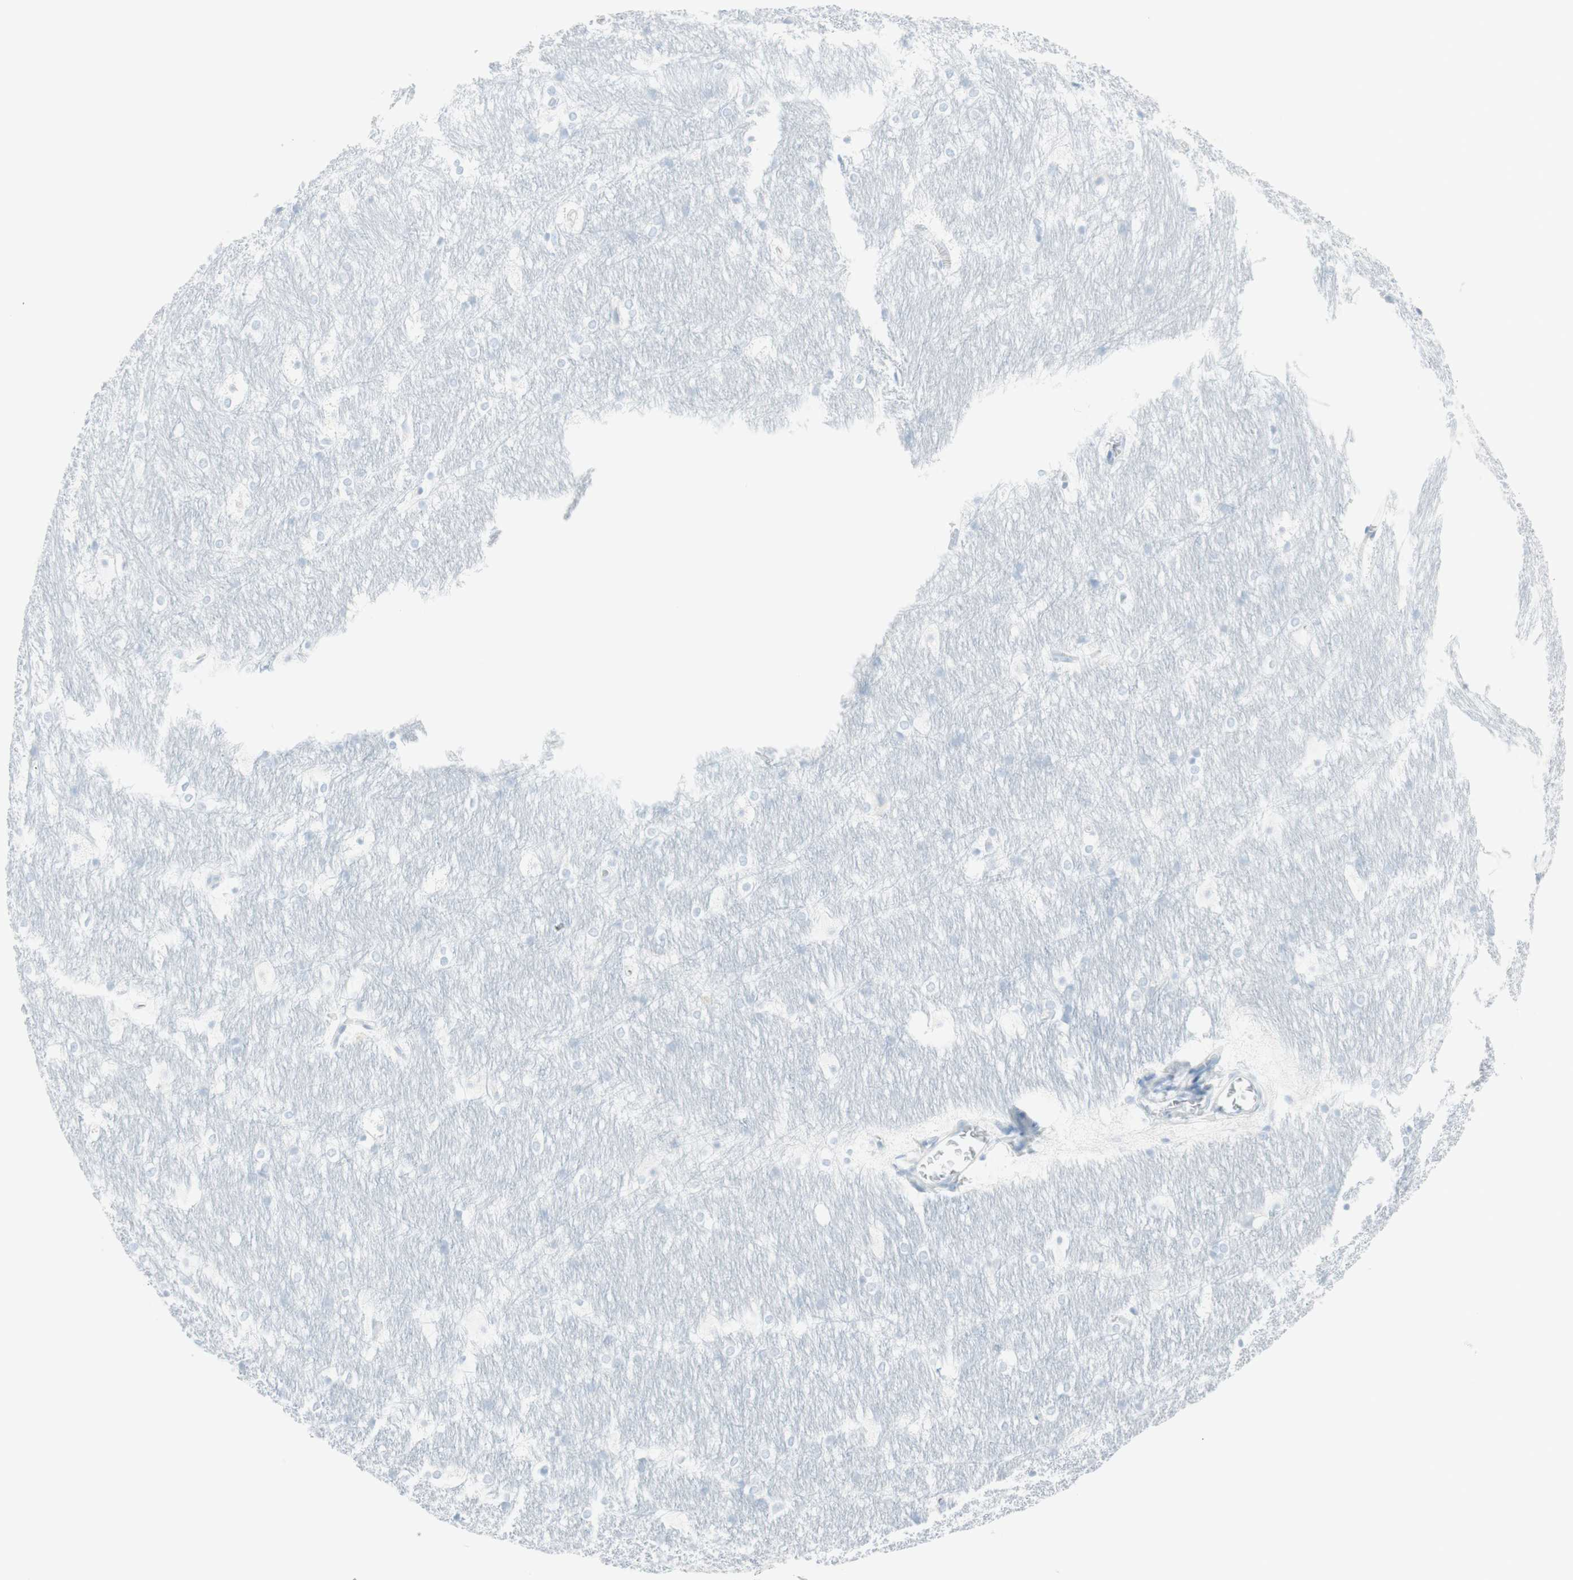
{"staining": {"intensity": "negative", "quantity": "none", "location": "none"}, "tissue": "hippocampus", "cell_type": "Glial cells", "image_type": "normal", "snomed": [{"axis": "morphology", "description": "Normal tissue, NOS"}, {"axis": "topography", "description": "Hippocampus"}], "caption": "Image shows no protein positivity in glial cells of unremarkable hippocampus. Brightfield microscopy of IHC stained with DAB (3,3'-diaminobenzidine) (brown) and hematoxylin (blue), captured at high magnification.", "gene": "NAPSA", "patient": {"sex": "female", "age": 19}}